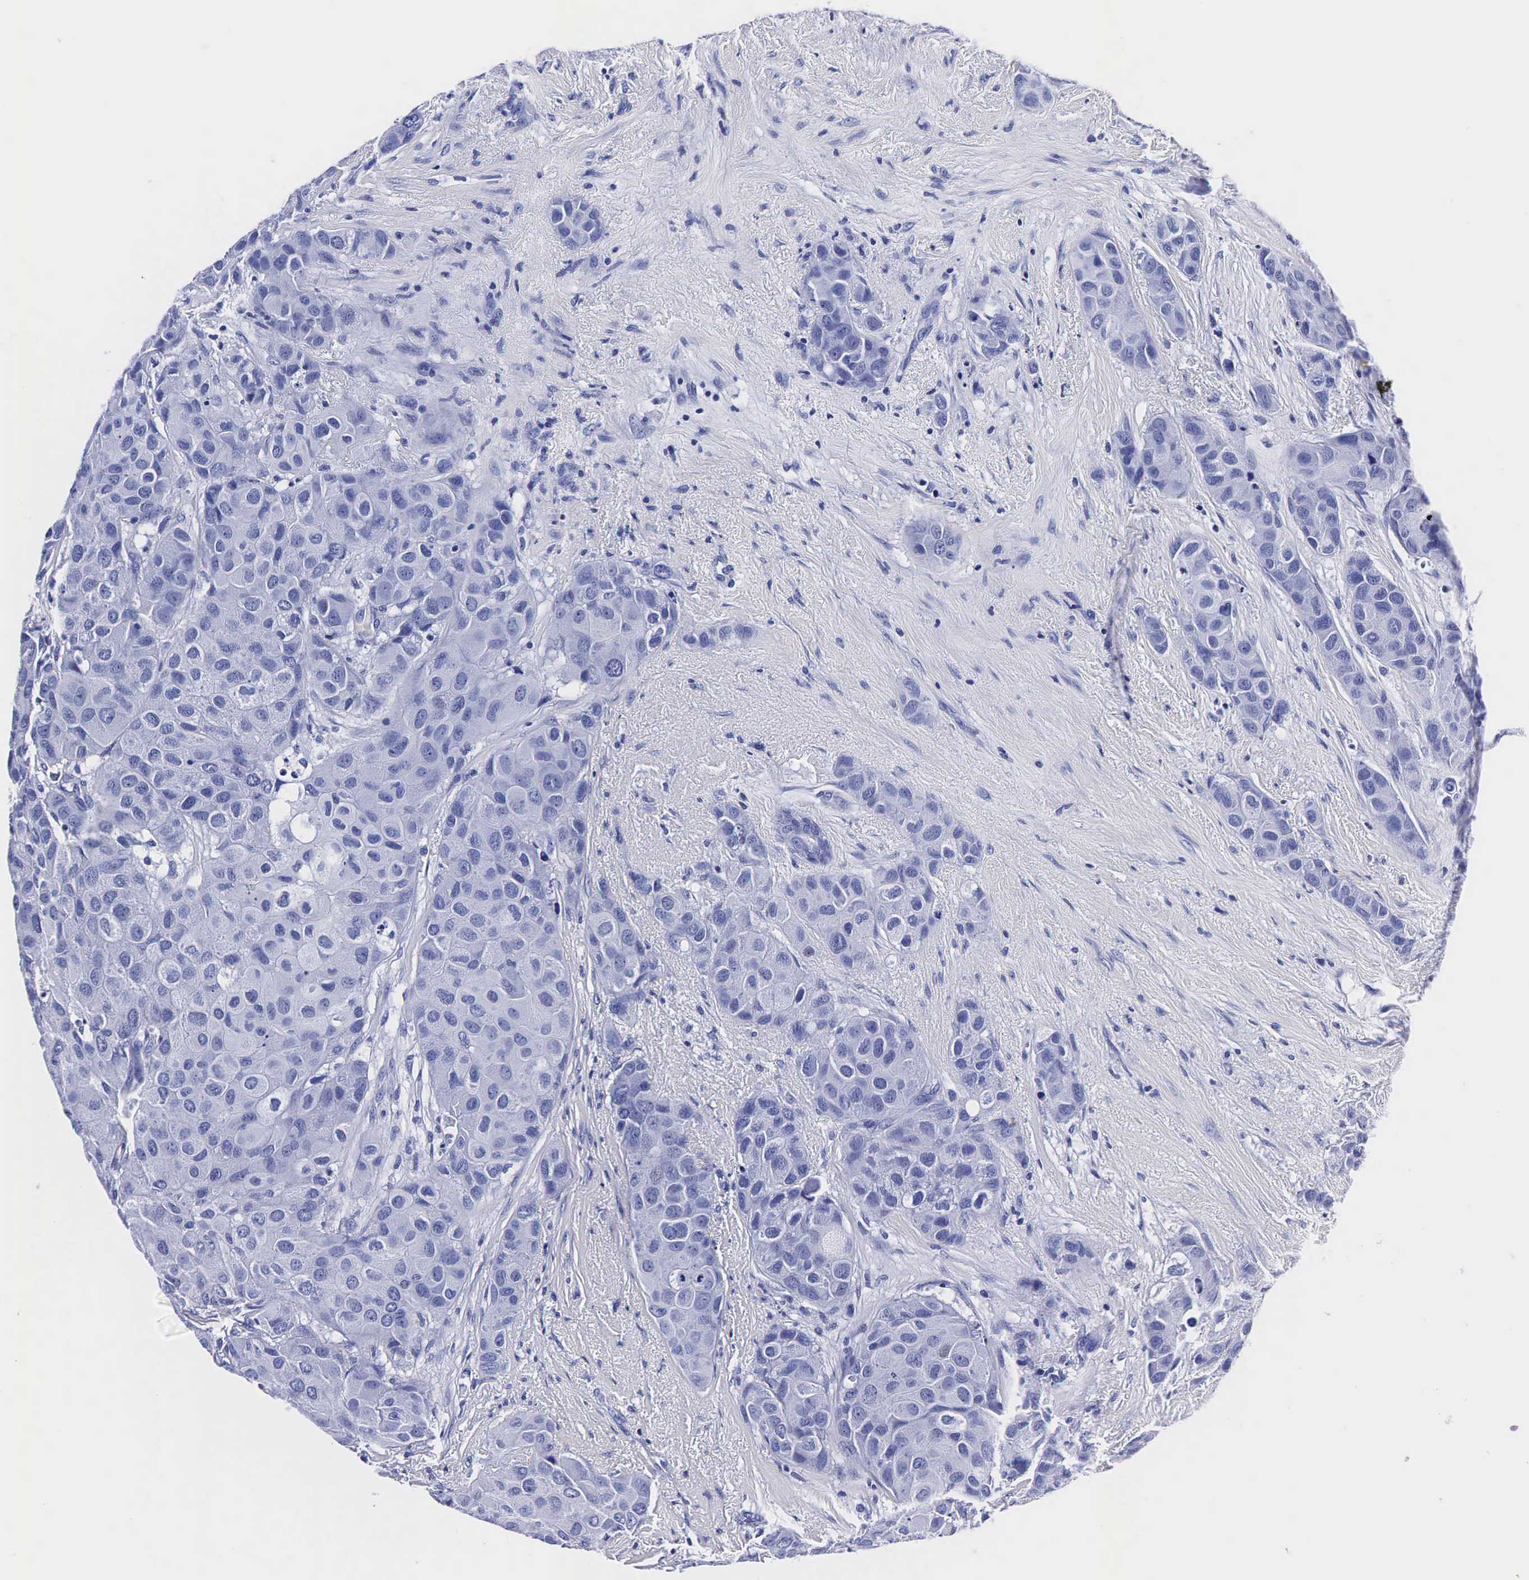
{"staining": {"intensity": "negative", "quantity": "none", "location": "none"}, "tissue": "breast cancer", "cell_type": "Tumor cells", "image_type": "cancer", "snomed": [{"axis": "morphology", "description": "Duct carcinoma"}, {"axis": "topography", "description": "Breast"}], "caption": "Immunohistochemistry of human breast cancer (infiltrating ductal carcinoma) reveals no staining in tumor cells.", "gene": "TG", "patient": {"sex": "female", "age": 68}}